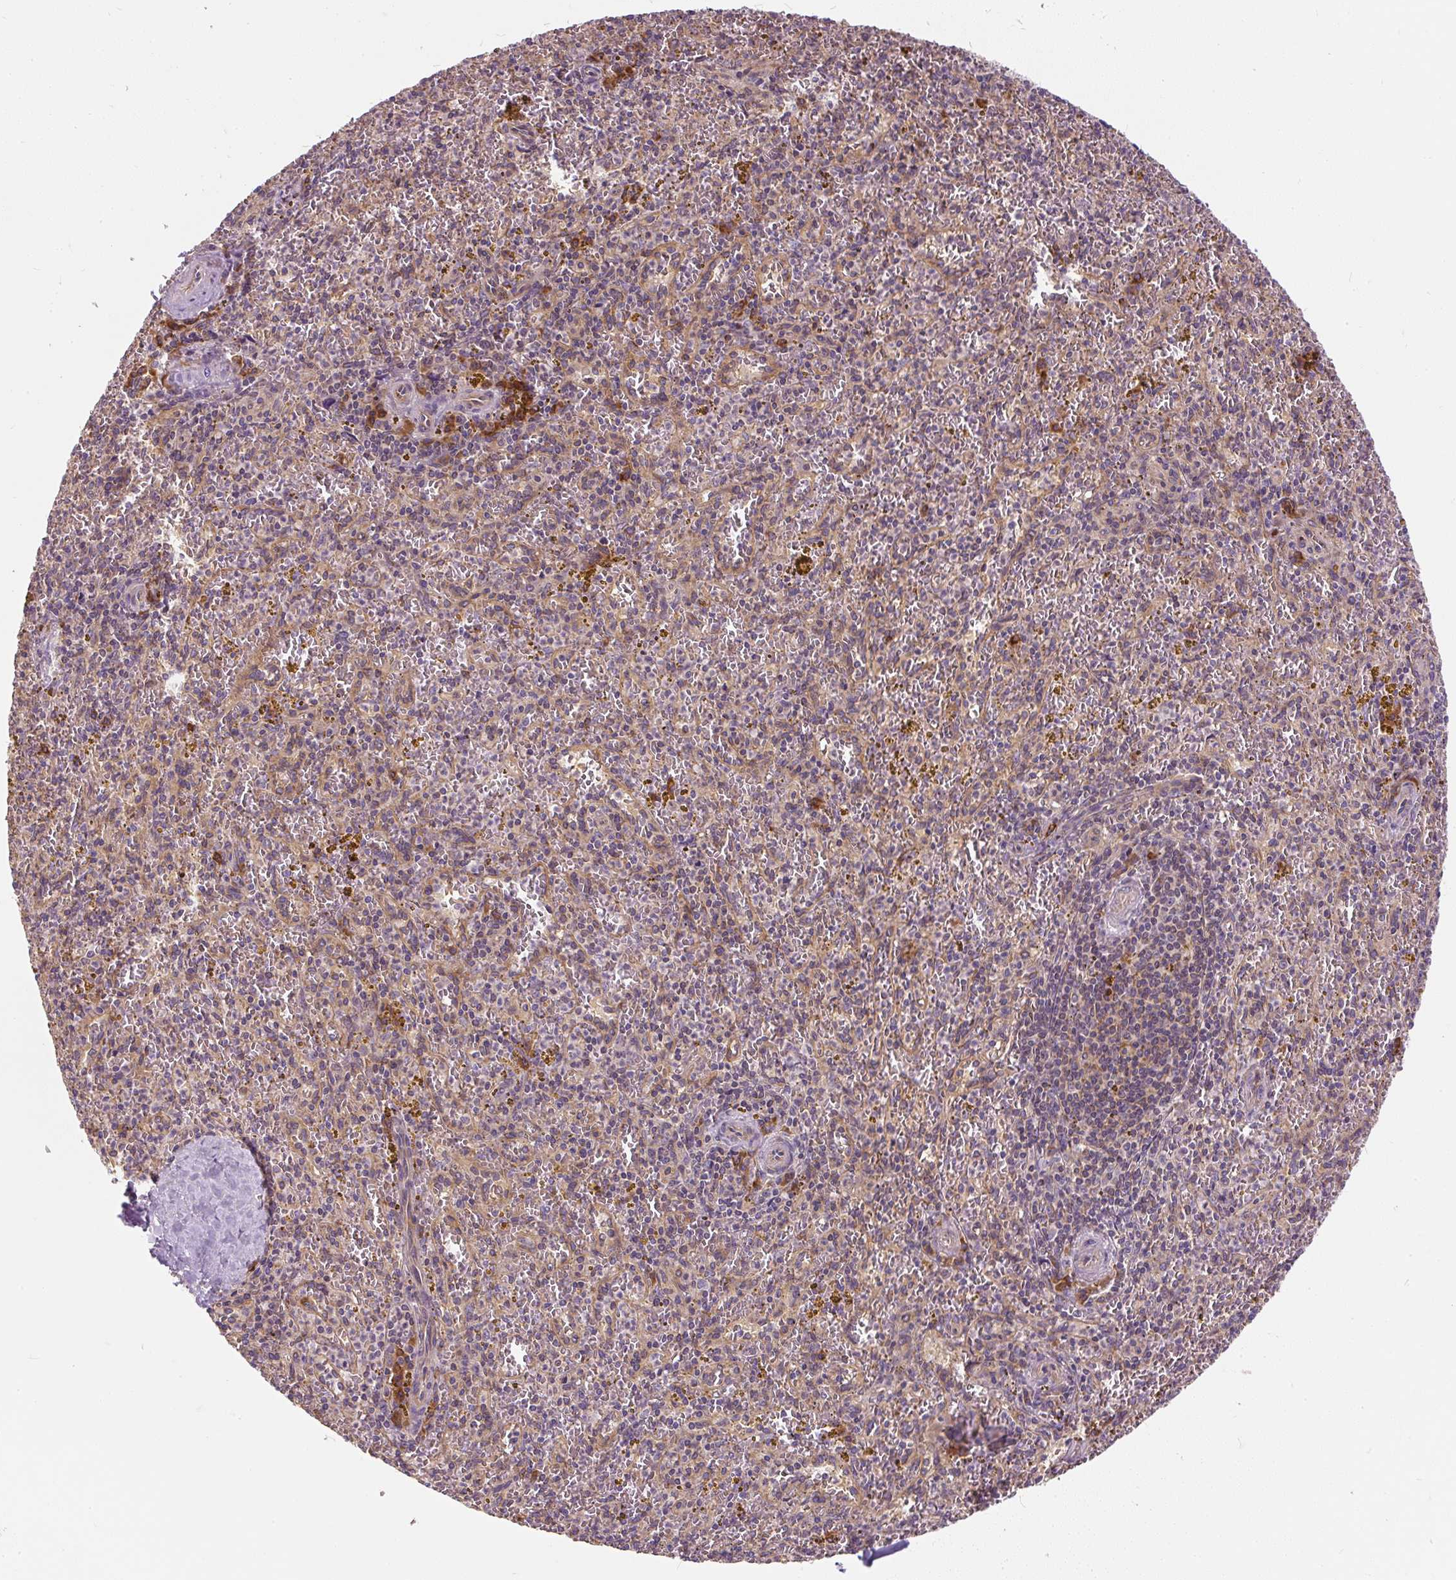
{"staining": {"intensity": "strong", "quantity": "<25%", "location": "cytoplasmic/membranous"}, "tissue": "spleen", "cell_type": "Cells in red pulp", "image_type": "normal", "snomed": [{"axis": "morphology", "description": "Normal tissue, NOS"}, {"axis": "topography", "description": "Spleen"}], "caption": "Cells in red pulp exhibit strong cytoplasmic/membranous positivity in approximately <25% of cells in normal spleen.", "gene": "CYP20A1", "patient": {"sex": "male", "age": 57}}